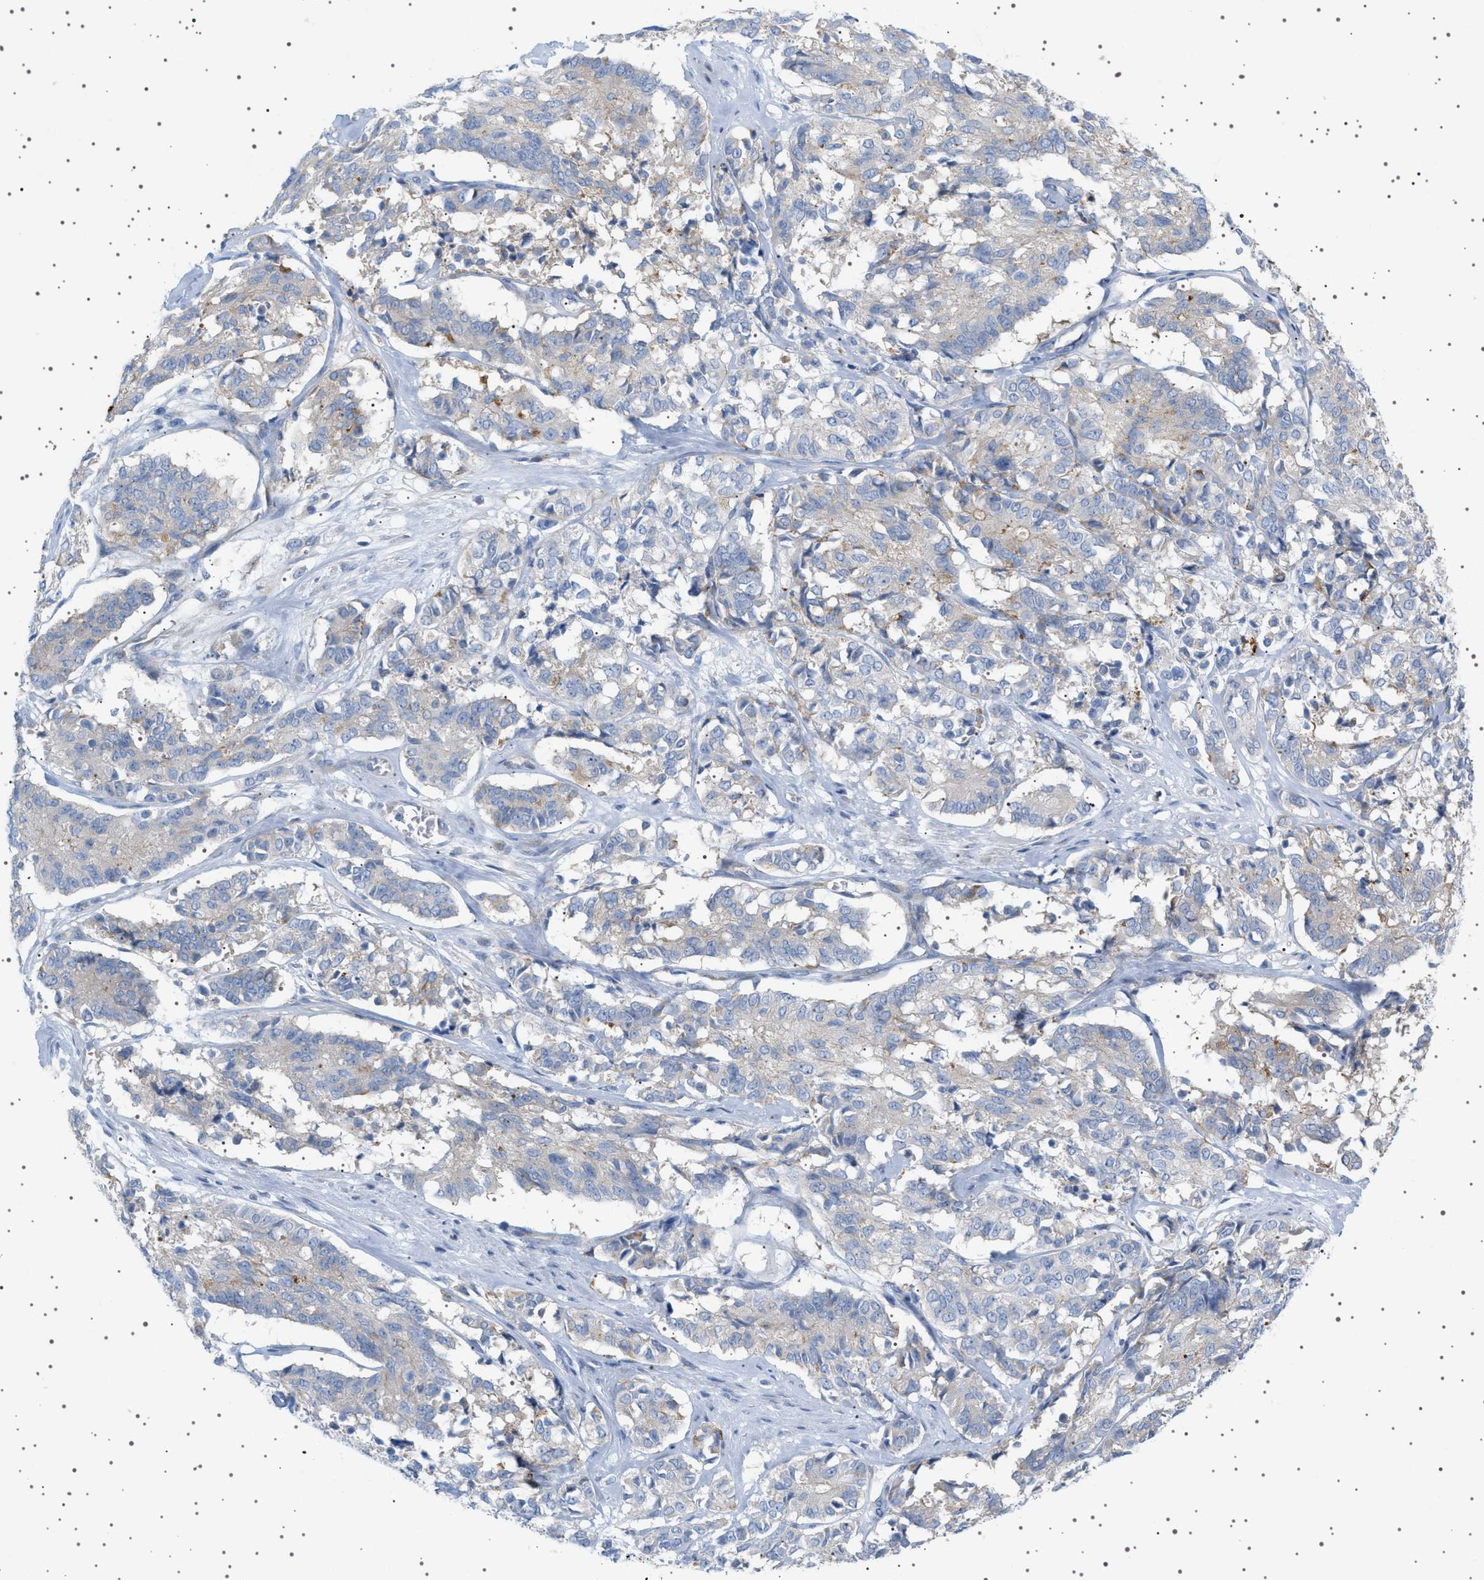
{"staining": {"intensity": "negative", "quantity": "none", "location": "none"}, "tissue": "cervical cancer", "cell_type": "Tumor cells", "image_type": "cancer", "snomed": [{"axis": "morphology", "description": "Squamous cell carcinoma, NOS"}, {"axis": "topography", "description": "Cervix"}], "caption": "High magnification brightfield microscopy of squamous cell carcinoma (cervical) stained with DAB (brown) and counterstained with hematoxylin (blue): tumor cells show no significant staining.", "gene": "ADCY10", "patient": {"sex": "female", "age": 35}}